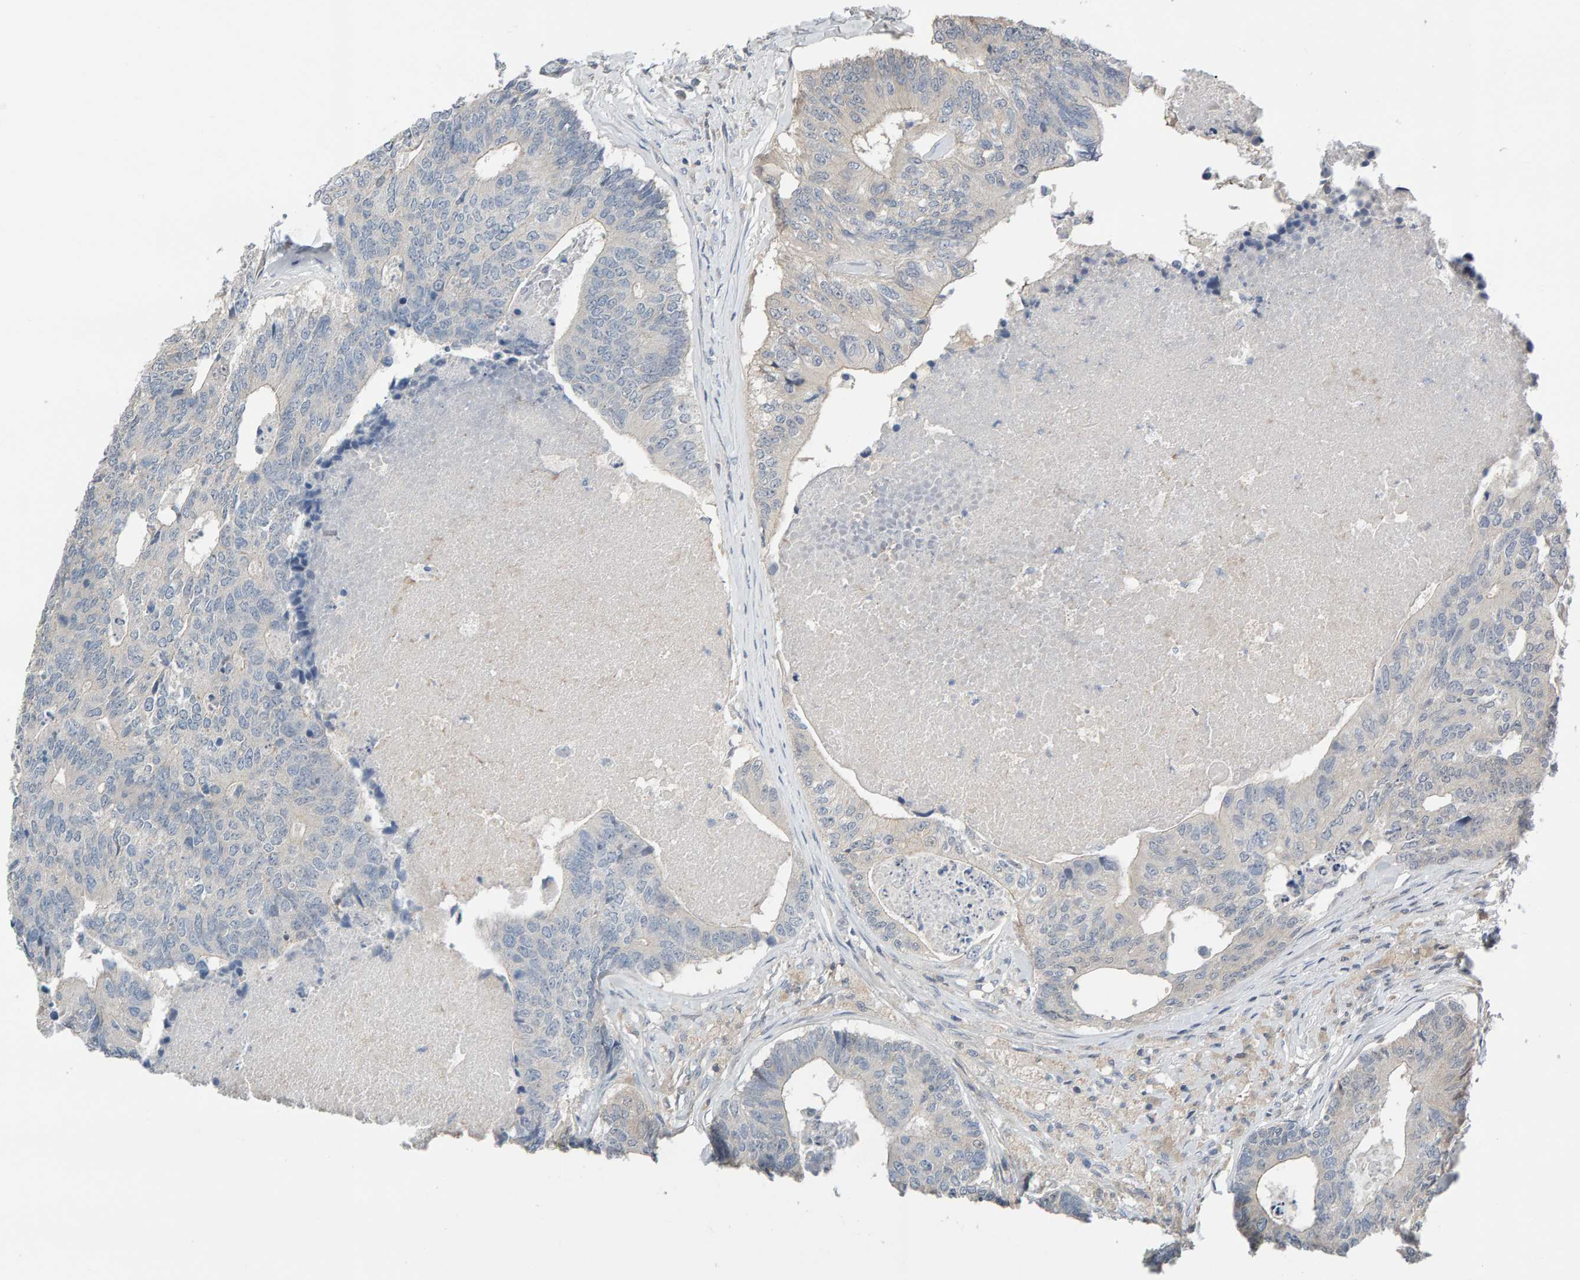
{"staining": {"intensity": "negative", "quantity": "none", "location": "none"}, "tissue": "colorectal cancer", "cell_type": "Tumor cells", "image_type": "cancer", "snomed": [{"axis": "morphology", "description": "Adenocarcinoma, NOS"}, {"axis": "topography", "description": "Colon"}], "caption": "A high-resolution histopathology image shows IHC staining of adenocarcinoma (colorectal), which displays no significant positivity in tumor cells.", "gene": "GFUS", "patient": {"sex": "female", "age": 67}}